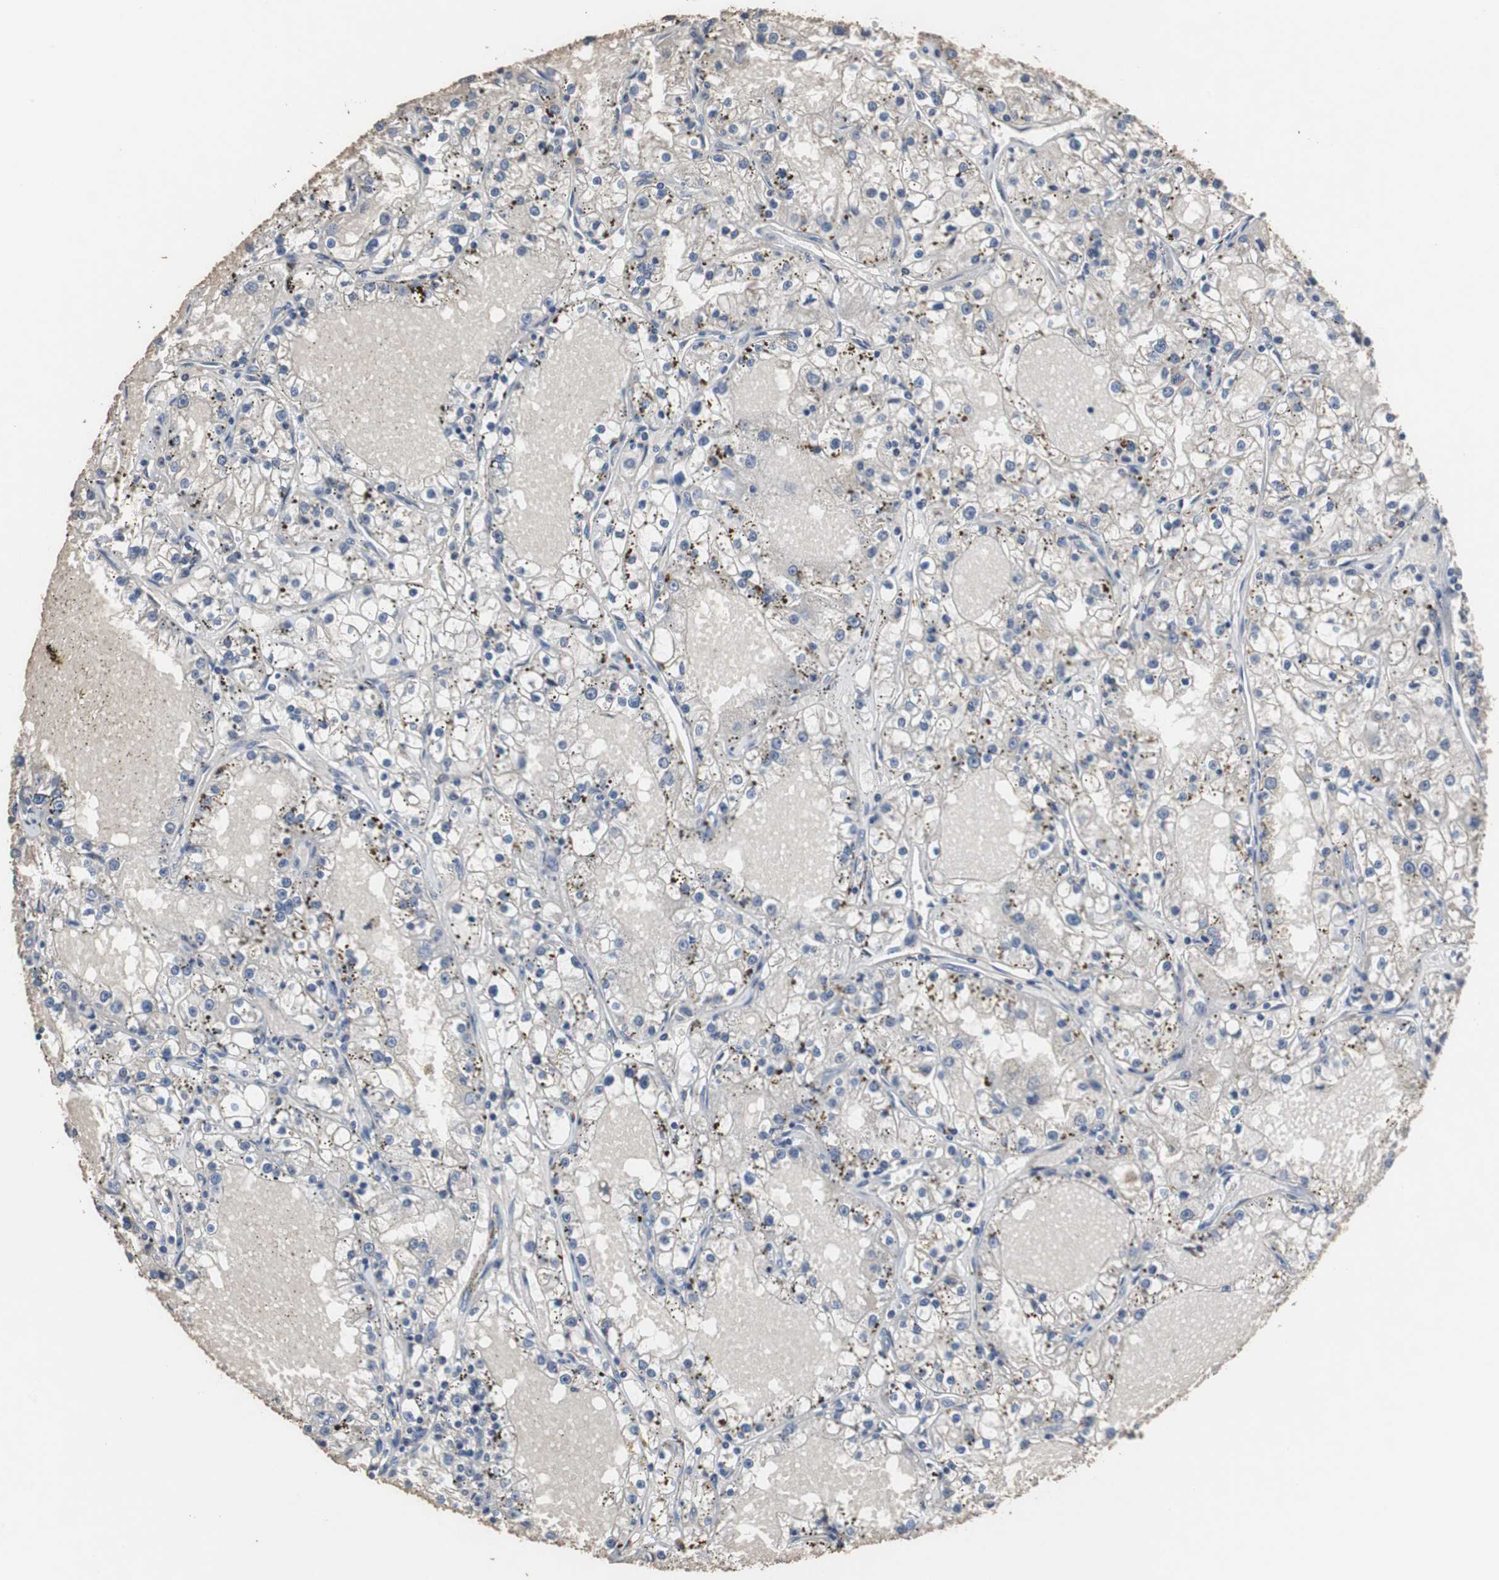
{"staining": {"intensity": "negative", "quantity": "none", "location": "none"}, "tissue": "renal cancer", "cell_type": "Tumor cells", "image_type": "cancer", "snomed": [{"axis": "morphology", "description": "Adenocarcinoma, NOS"}, {"axis": "topography", "description": "Kidney"}], "caption": "Protein analysis of renal cancer shows no significant staining in tumor cells.", "gene": "SCIMP", "patient": {"sex": "male", "age": 56}}